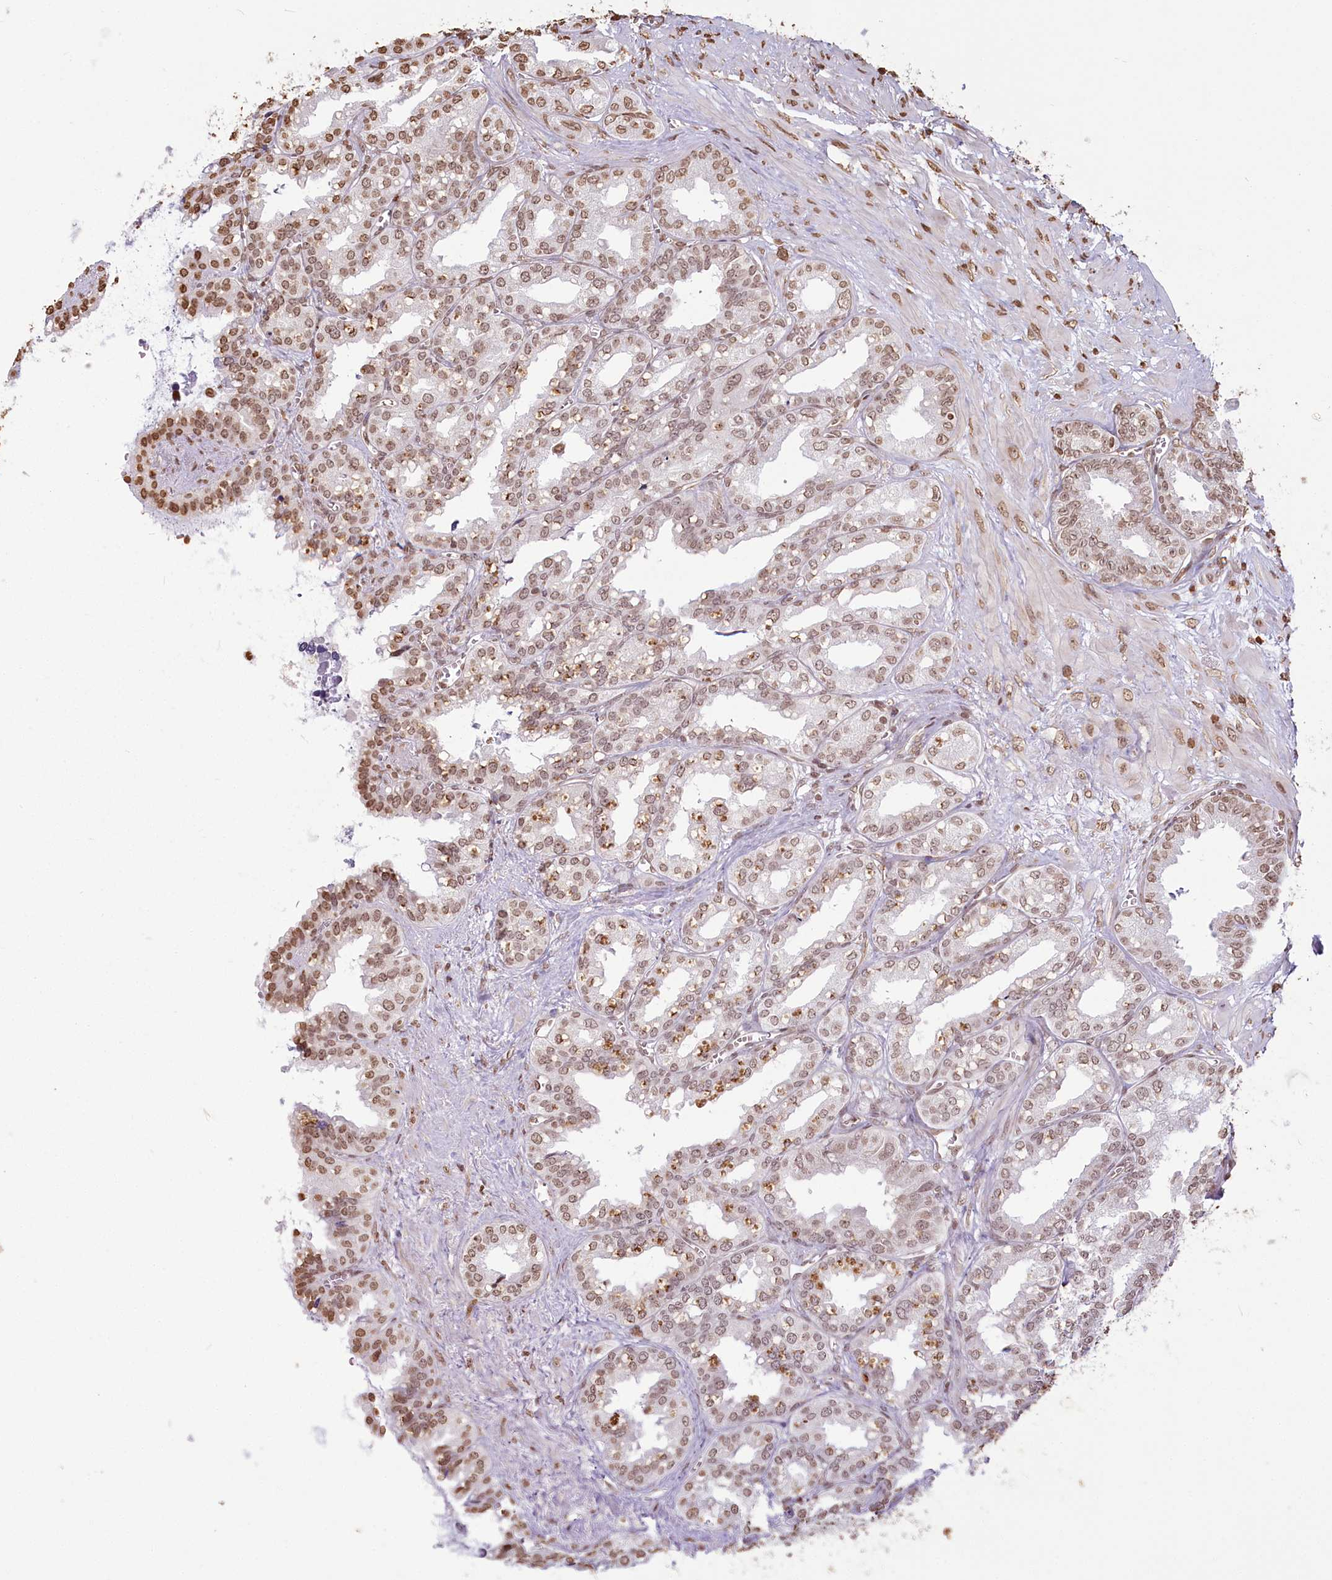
{"staining": {"intensity": "moderate", "quantity": ">75%", "location": "nuclear"}, "tissue": "seminal vesicle", "cell_type": "Glandular cells", "image_type": "normal", "snomed": [{"axis": "morphology", "description": "Normal tissue, NOS"}, {"axis": "topography", "description": "Prostate"}, {"axis": "topography", "description": "Seminal veicle"}], "caption": "Benign seminal vesicle exhibits moderate nuclear expression in about >75% of glandular cells, visualized by immunohistochemistry. The staining was performed using DAB, with brown indicating positive protein expression. Nuclei are stained blue with hematoxylin.", "gene": "FAM13A", "patient": {"sex": "male", "age": 51}}